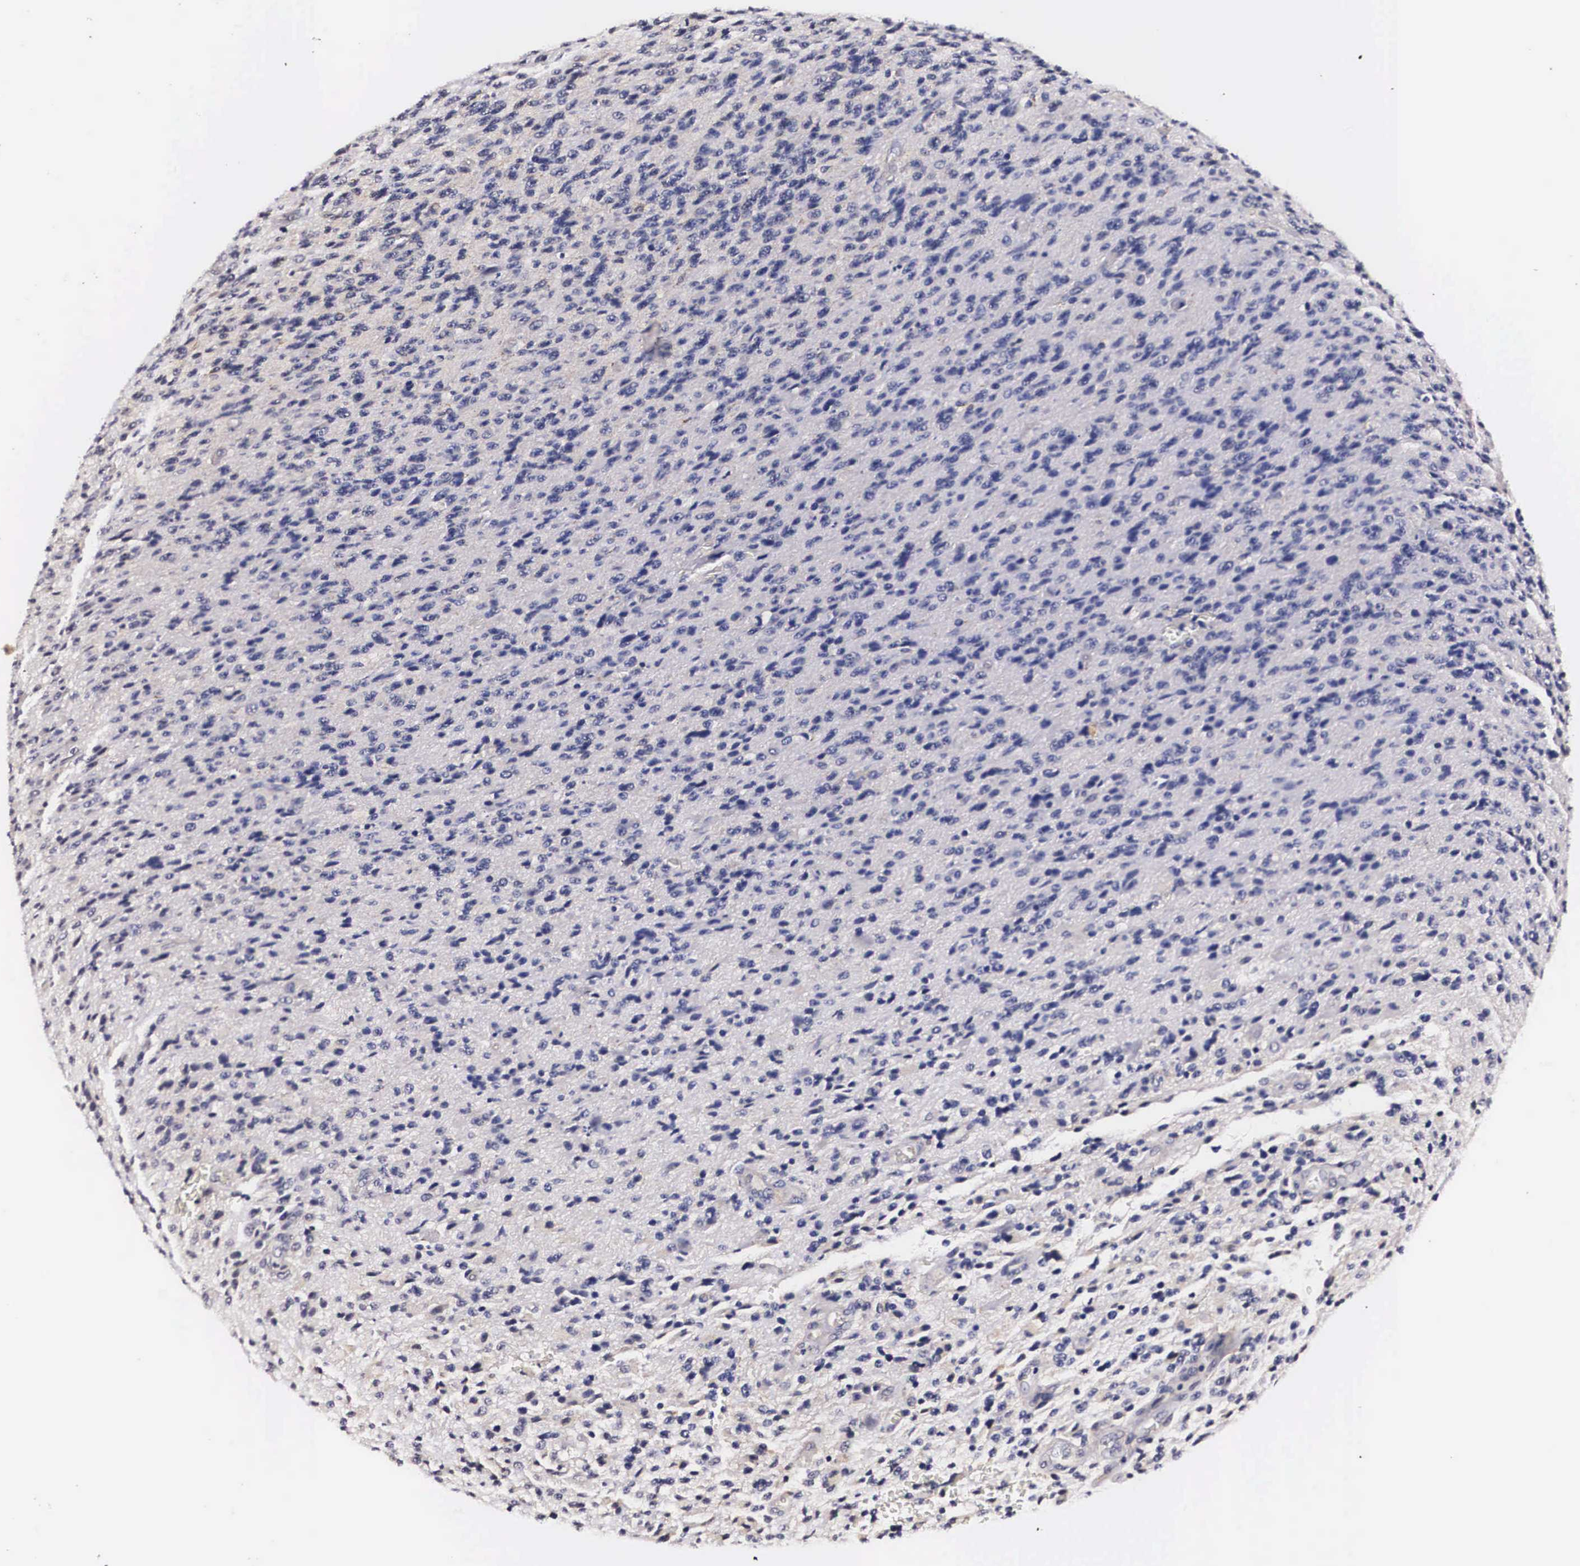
{"staining": {"intensity": "negative", "quantity": "none", "location": "none"}, "tissue": "glioma", "cell_type": "Tumor cells", "image_type": "cancer", "snomed": [{"axis": "morphology", "description": "Glioma, malignant, High grade"}, {"axis": "topography", "description": "Brain"}], "caption": "Tumor cells are negative for protein expression in human glioma. (DAB immunohistochemistry (IHC), high magnification).", "gene": "PHETA2", "patient": {"sex": "male", "age": 36}}